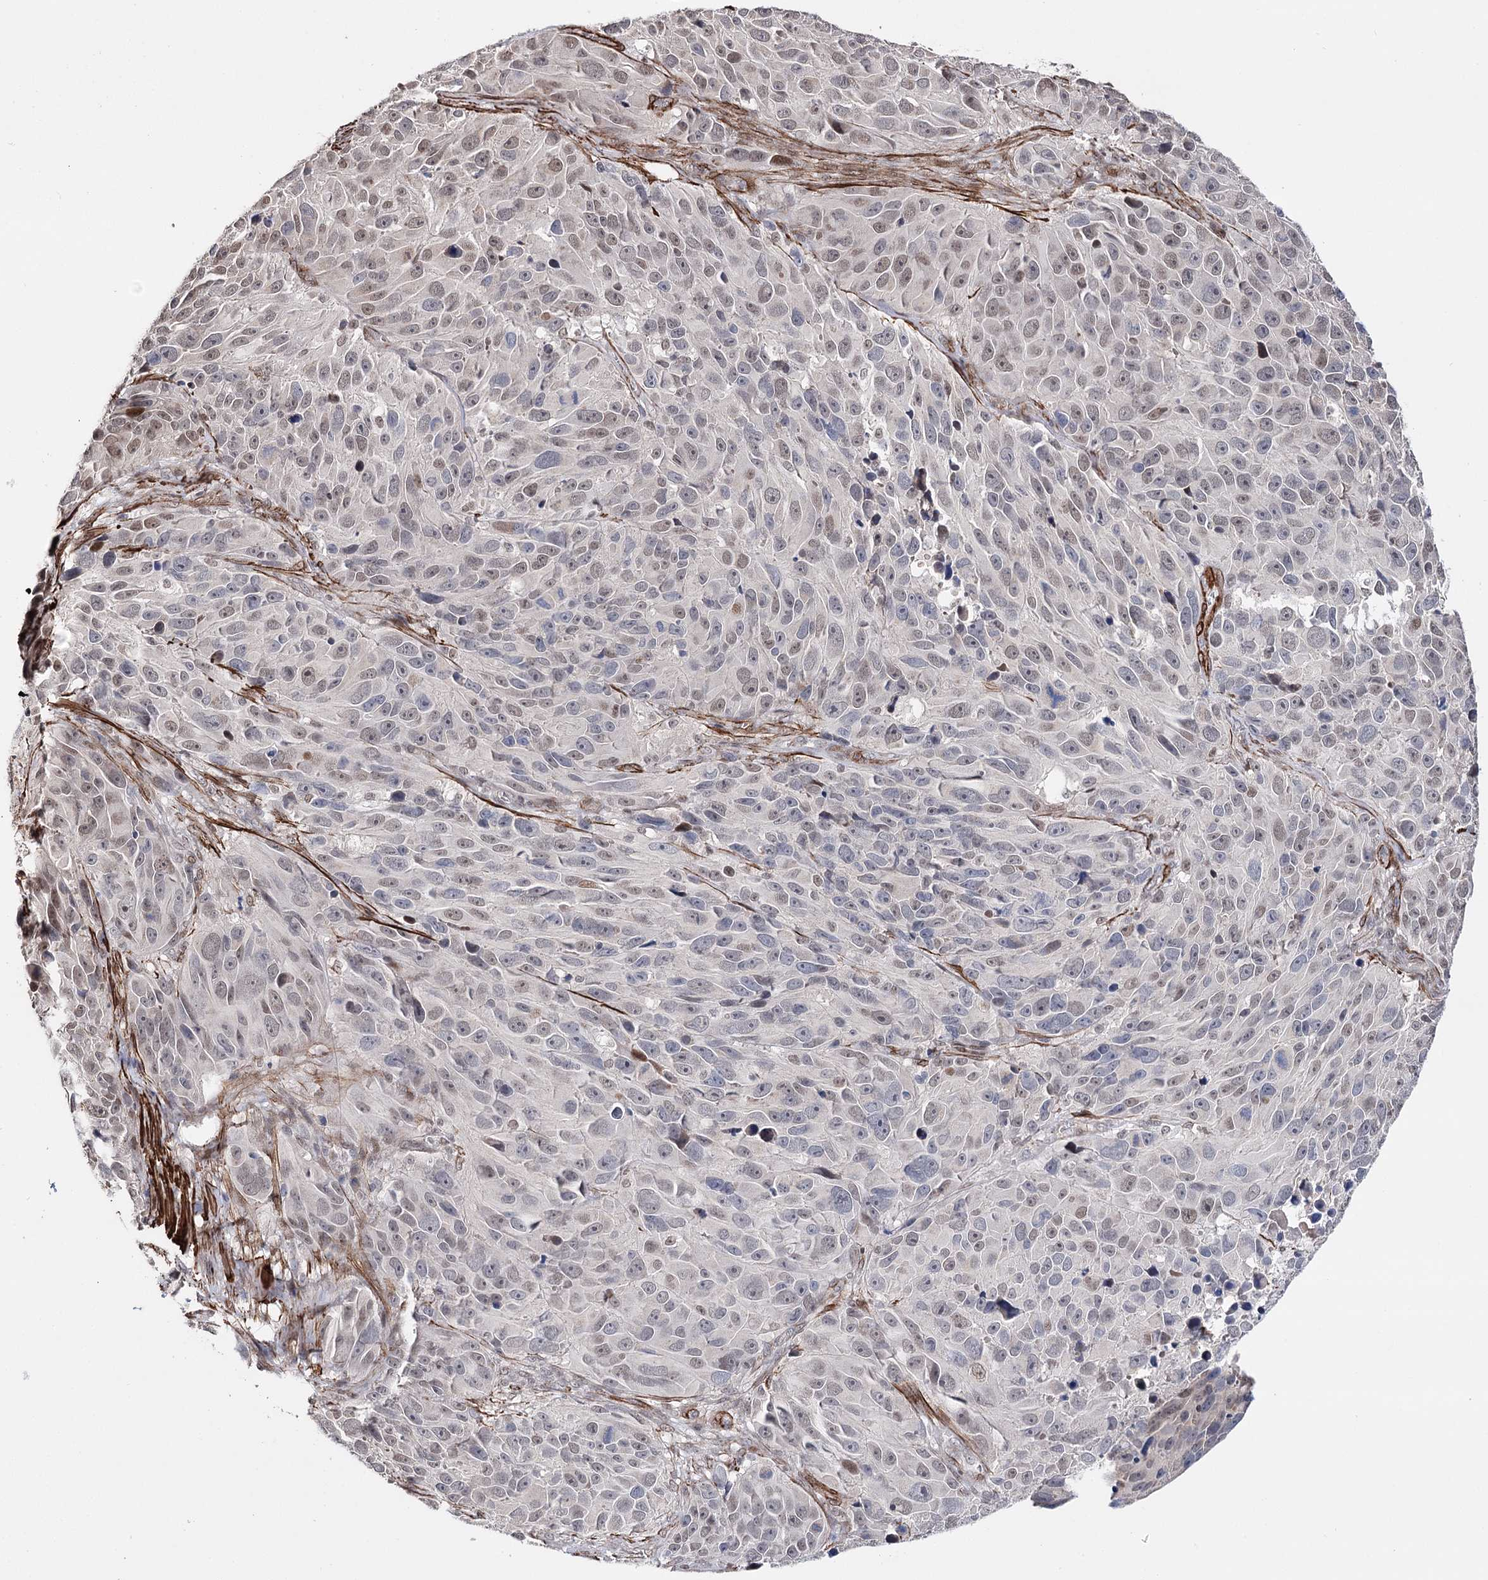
{"staining": {"intensity": "weak", "quantity": "25%-75%", "location": "nuclear"}, "tissue": "melanoma", "cell_type": "Tumor cells", "image_type": "cancer", "snomed": [{"axis": "morphology", "description": "Malignant melanoma, NOS"}, {"axis": "topography", "description": "Skin"}], "caption": "This photomicrograph demonstrates immunohistochemistry (IHC) staining of melanoma, with low weak nuclear expression in about 25%-75% of tumor cells.", "gene": "CFAP46", "patient": {"sex": "male", "age": 84}}